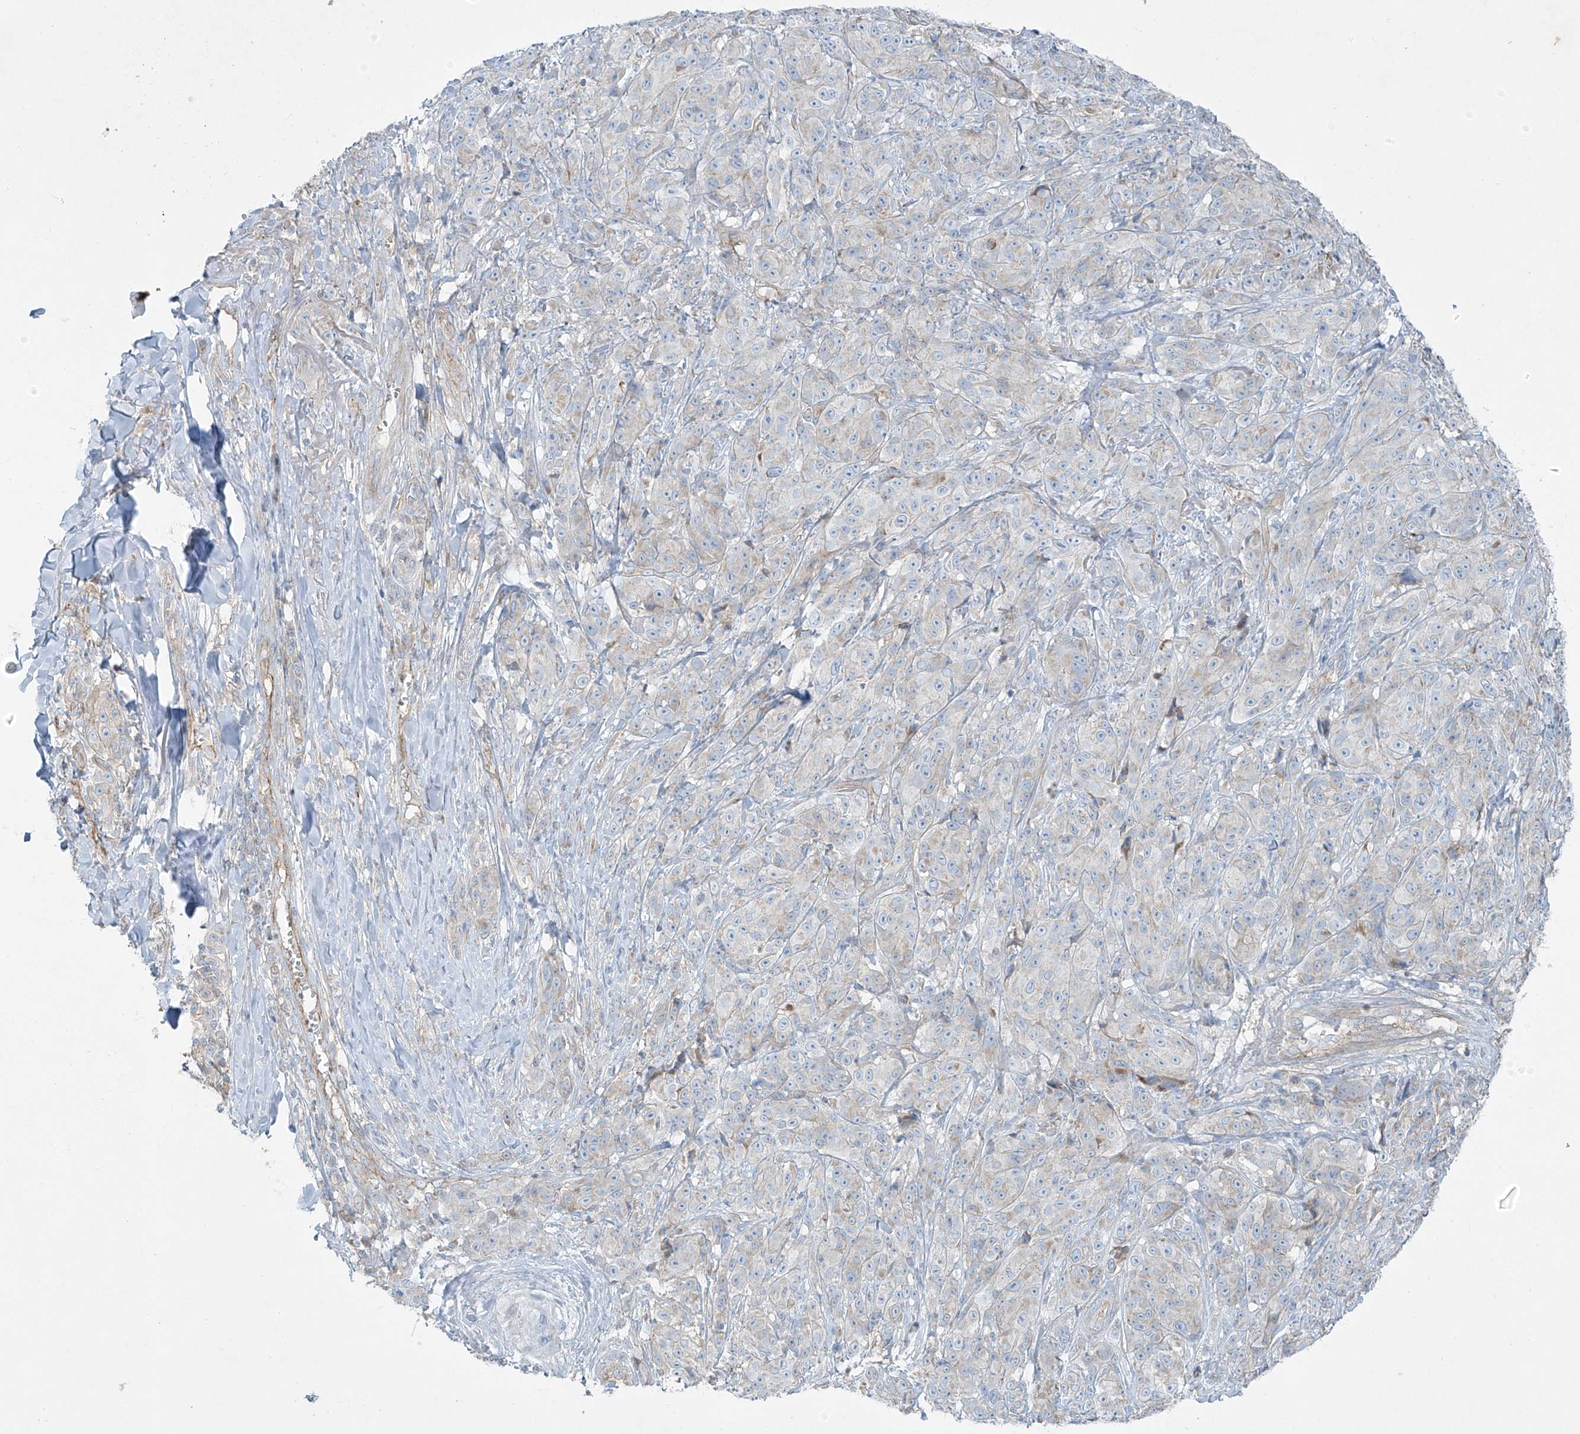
{"staining": {"intensity": "negative", "quantity": "none", "location": "none"}, "tissue": "melanoma", "cell_type": "Tumor cells", "image_type": "cancer", "snomed": [{"axis": "morphology", "description": "Malignant melanoma, NOS"}, {"axis": "topography", "description": "Skin"}], "caption": "Tumor cells show no significant protein expression in malignant melanoma.", "gene": "VAMP5", "patient": {"sex": "male", "age": 73}}